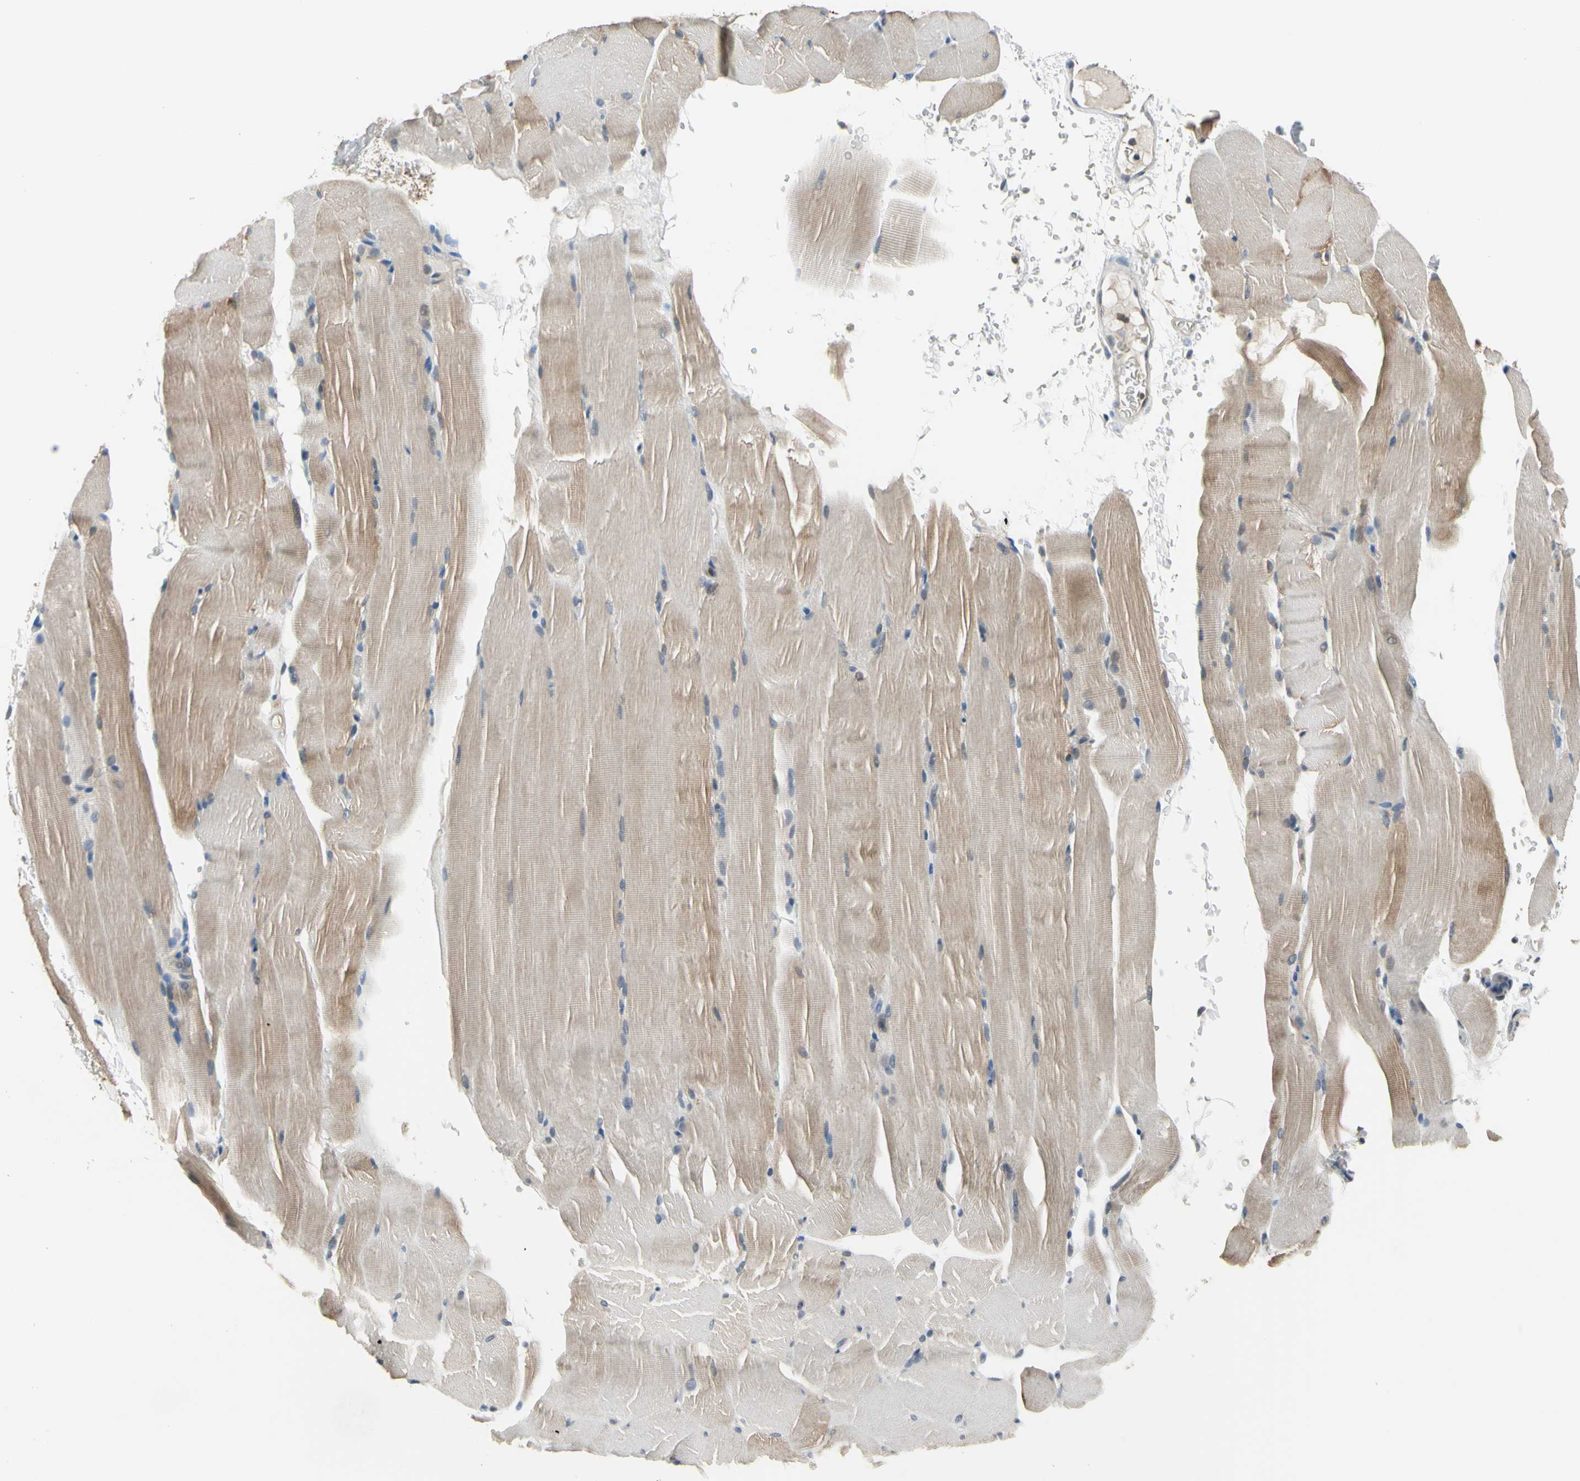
{"staining": {"intensity": "moderate", "quantity": ">75%", "location": "cytoplasmic/membranous"}, "tissue": "skeletal muscle", "cell_type": "Myocytes", "image_type": "normal", "snomed": [{"axis": "morphology", "description": "Normal tissue, NOS"}, {"axis": "topography", "description": "Skeletal muscle"}, {"axis": "topography", "description": "Parathyroid gland"}], "caption": "A histopathology image of skeletal muscle stained for a protein reveals moderate cytoplasmic/membranous brown staining in myocytes. The staining is performed using DAB brown chromogen to label protein expression. The nuclei are counter-stained blue using hematoxylin.", "gene": "HSPA4", "patient": {"sex": "female", "age": 37}}